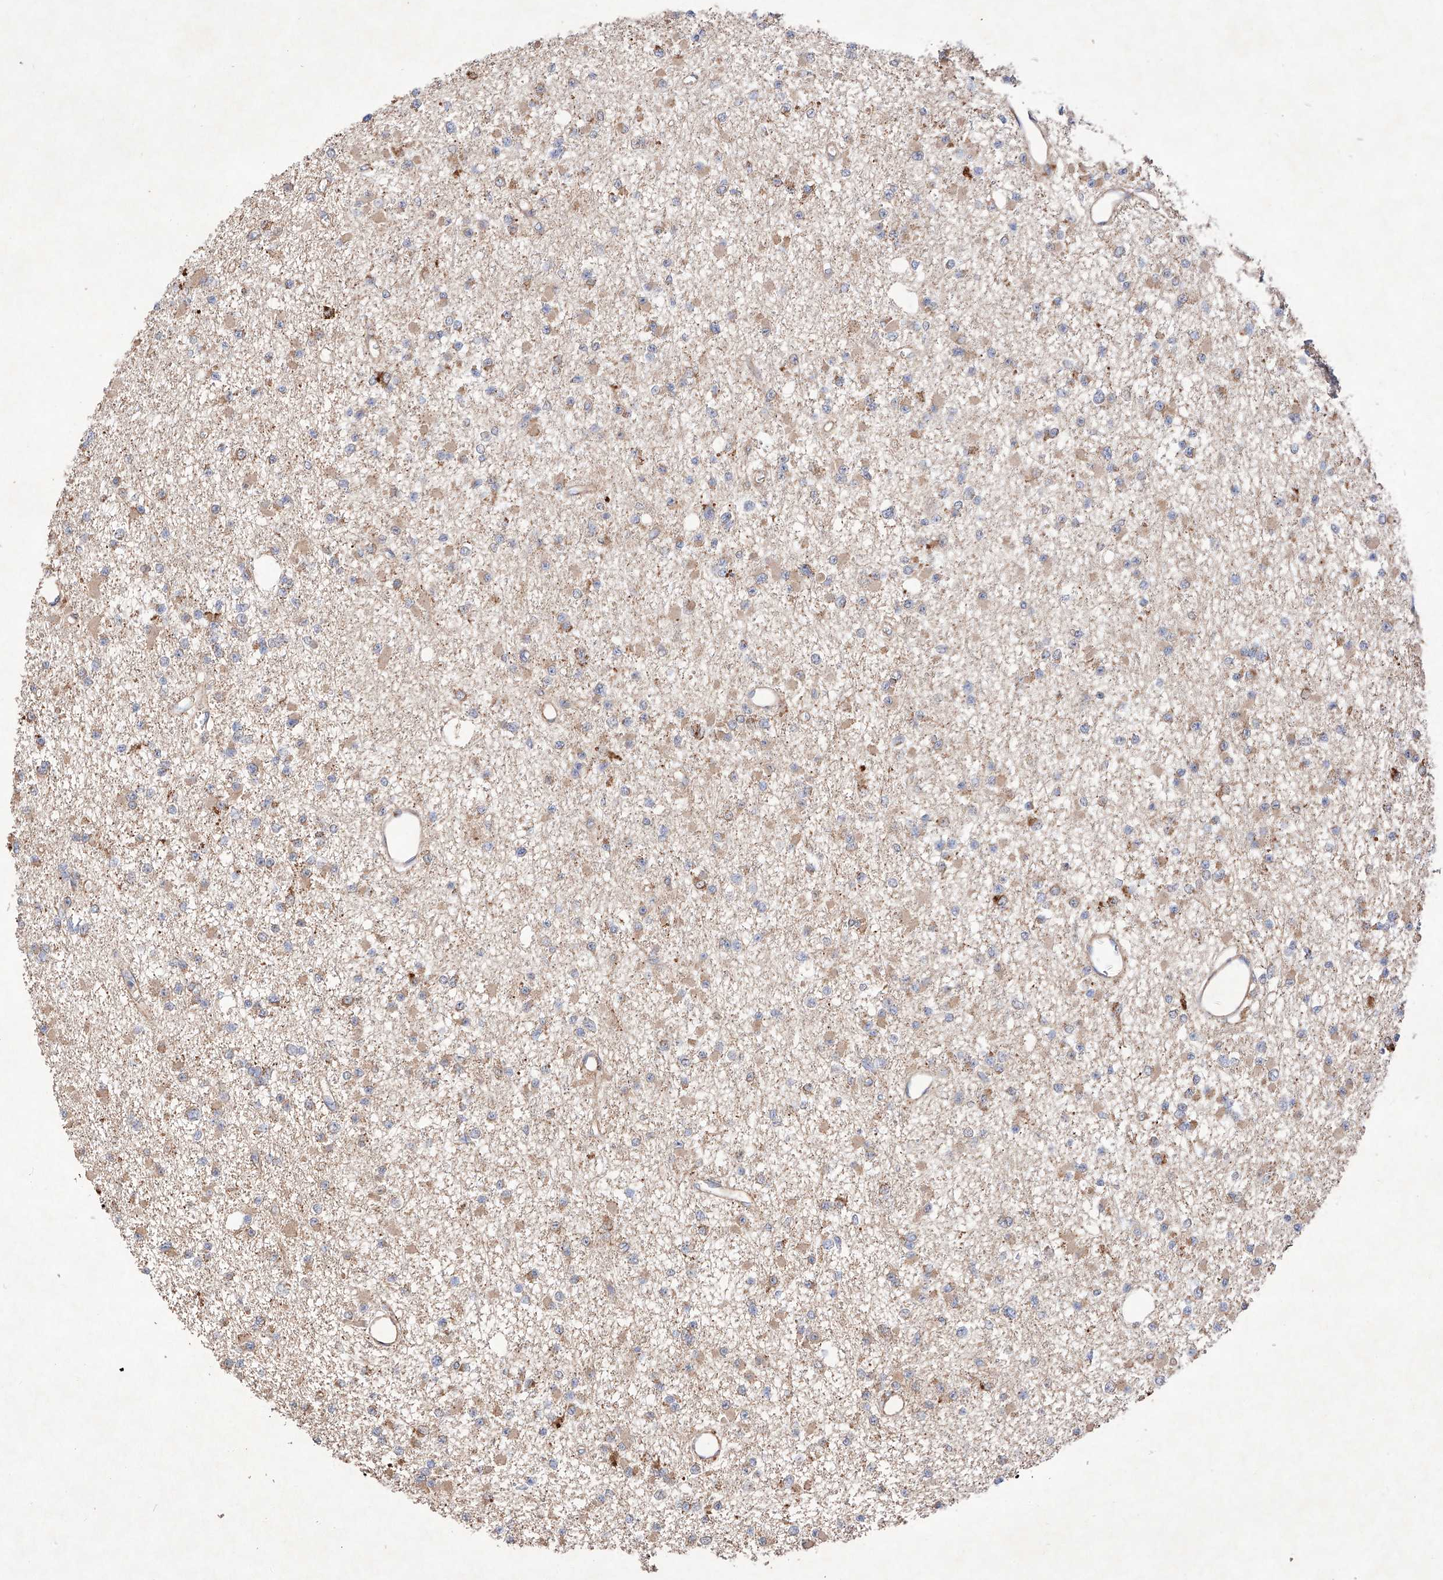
{"staining": {"intensity": "weak", "quantity": "25%-75%", "location": "cytoplasmic/membranous"}, "tissue": "glioma", "cell_type": "Tumor cells", "image_type": "cancer", "snomed": [{"axis": "morphology", "description": "Glioma, malignant, Low grade"}, {"axis": "topography", "description": "Brain"}], "caption": "Glioma stained with immunohistochemistry (IHC) shows weak cytoplasmic/membranous positivity in about 25%-75% of tumor cells.", "gene": "C6orf62", "patient": {"sex": "female", "age": 22}}